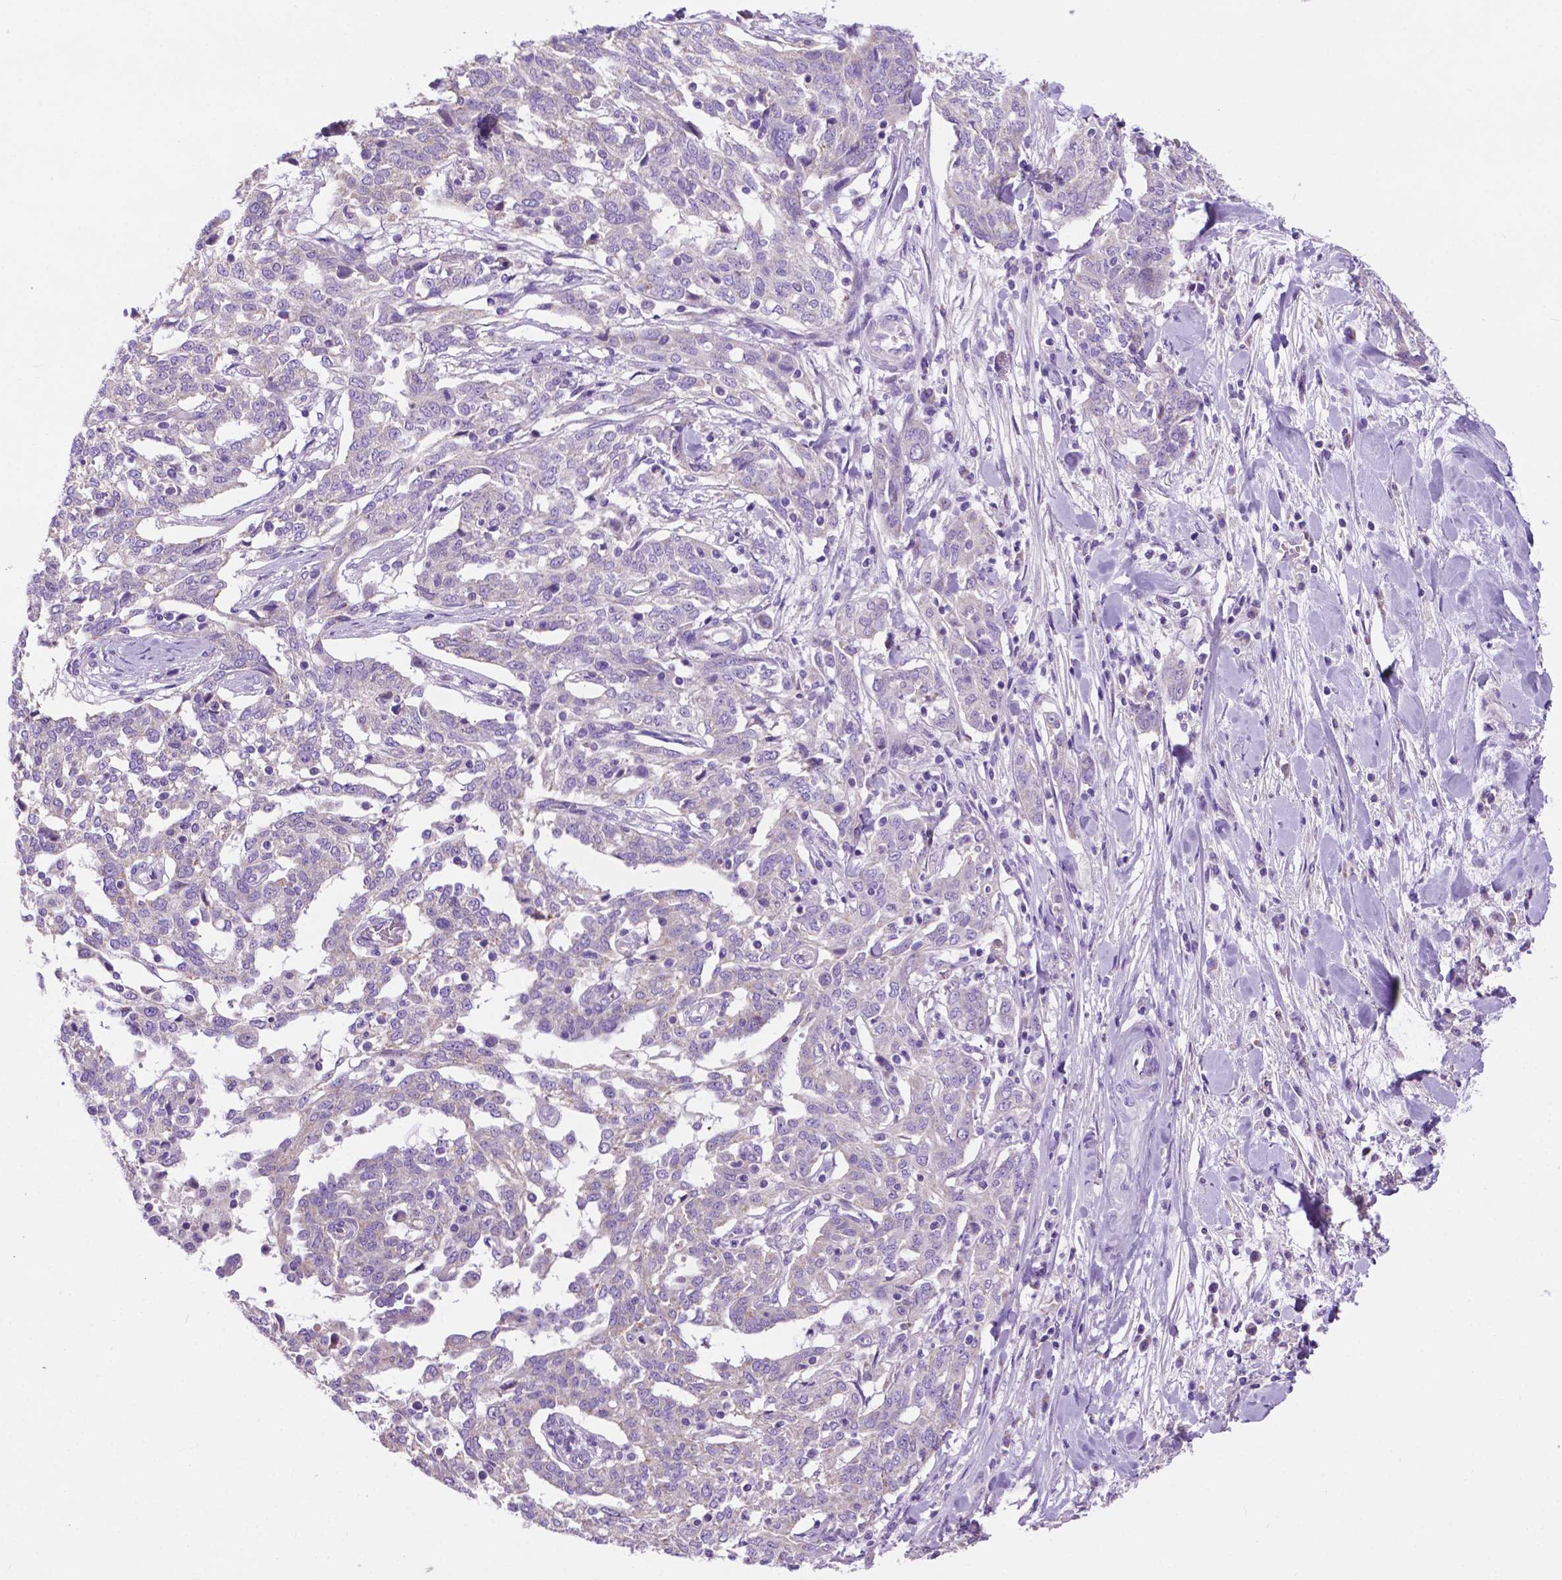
{"staining": {"intensity": "weak", "quantity": "<25%", "location": "cytoplasmic/membranous"}, "tissue": "ovarian cancer", "cell_type": "Tumor cells", "image_type": "cancer", "snomed": [{"axis": "morphology", "description": "Cystadenocarcinoma, serous, NOS"}, {"axis": "topography", "description": "Ovary"}], "caption": "Tumor cells show no significant staining in ovarian cancer (serous cystadenocarcinoma). The staining is performed using DAB brown chromogen with nuclei counter-stained in using hematoxylin.", "gene": "PHYHIP", "patient": {"sex": "female", "age": 67}}